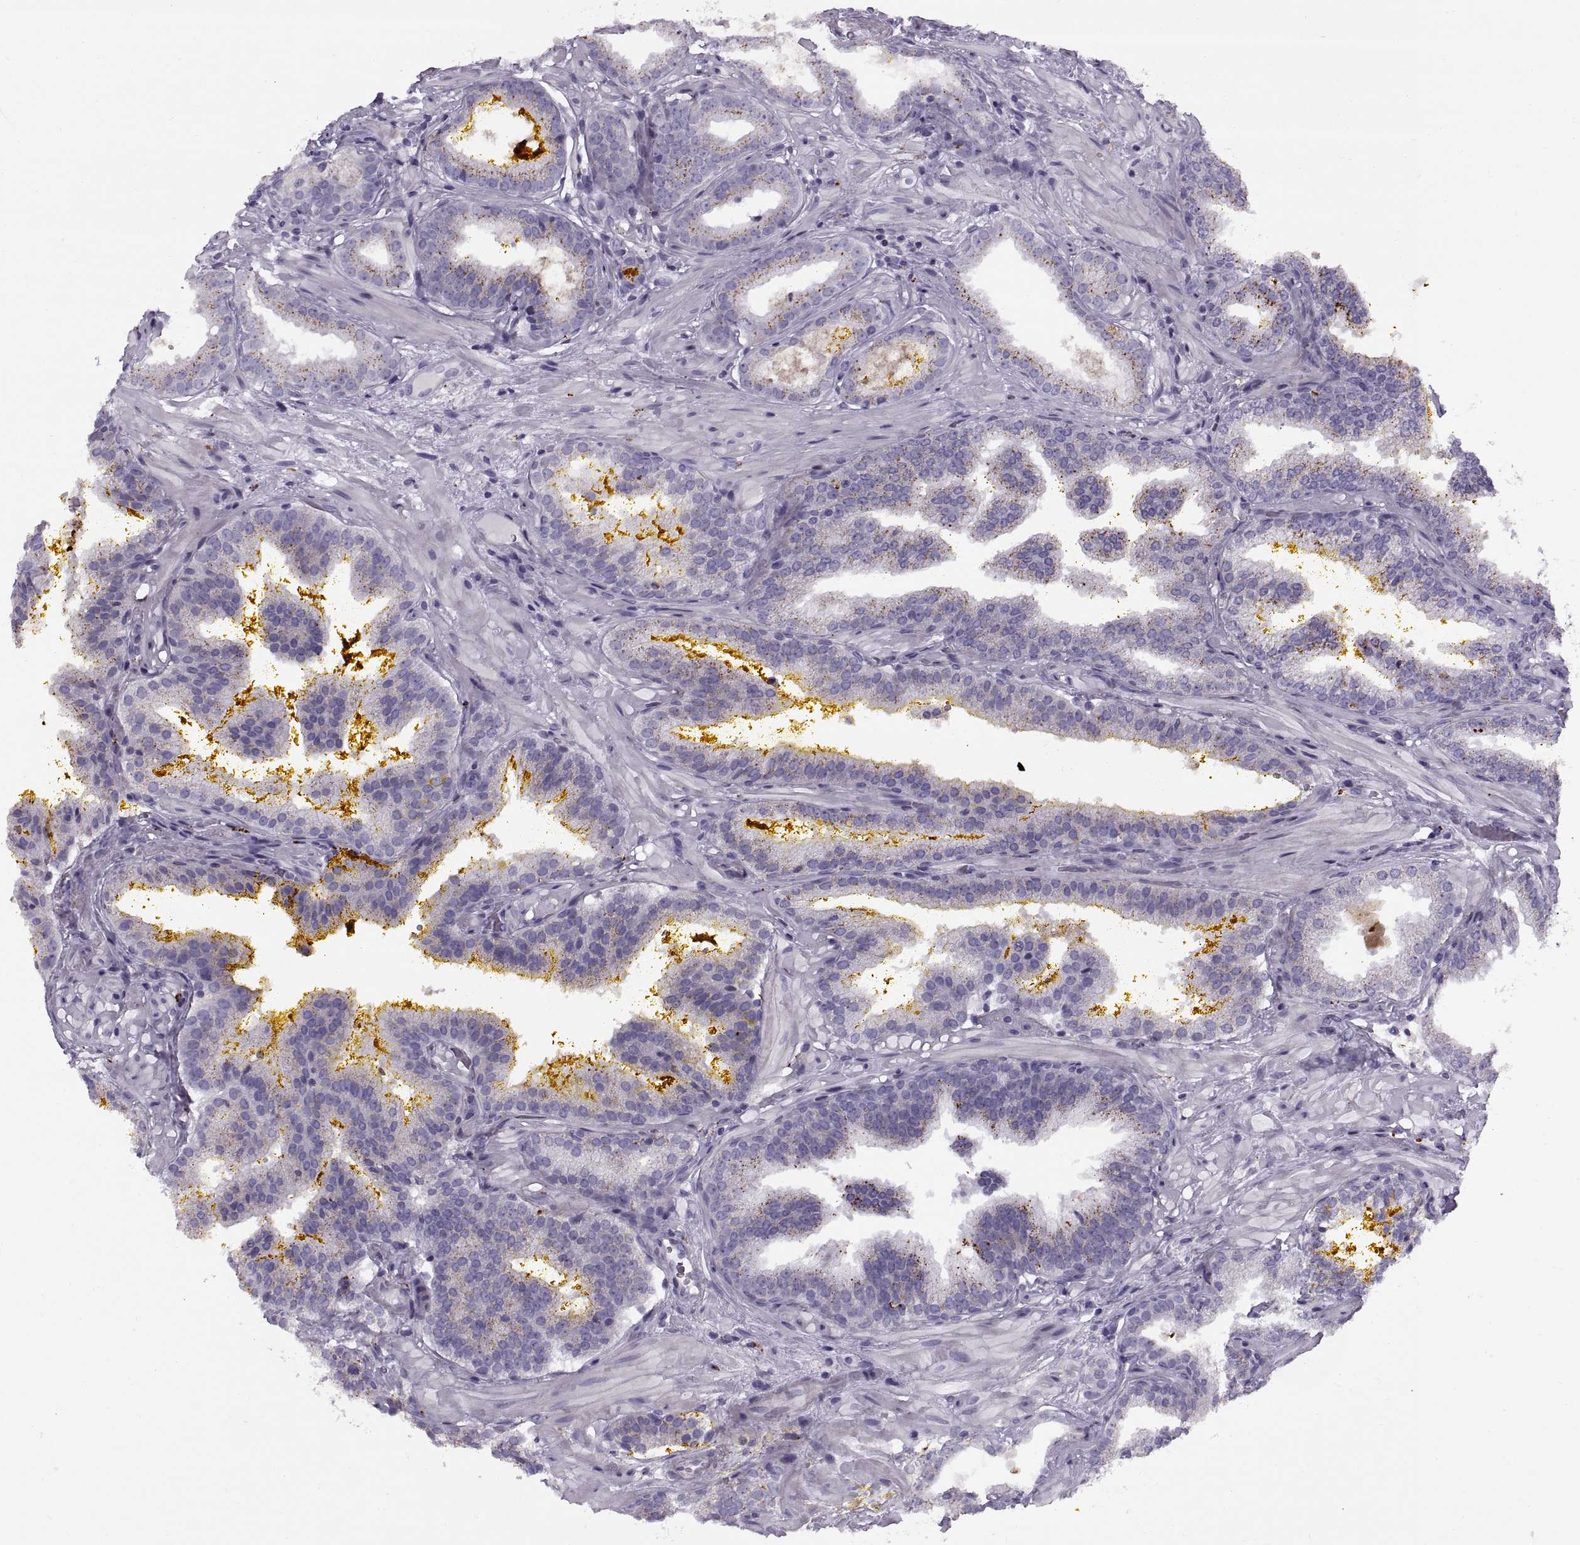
{"staining": {"intensity": "negative", "quantity": "none", "location": "none"}, "tissue": "prostate cancer", "cell_type": "Tumor cells", "image_type": "cancer", "snomed": [{"axis": "morphology", "description": "Adenocarcinoma, NOS"}, {"axis": "topography", "description": "Prostate"}], "caption": "This is an IHC histopathology image of human prostate cancer (adenocarcinoma). There is no expression in tumor cells.", "gene": "CALCR", "patient": {"sex": "male", "age": 63}}